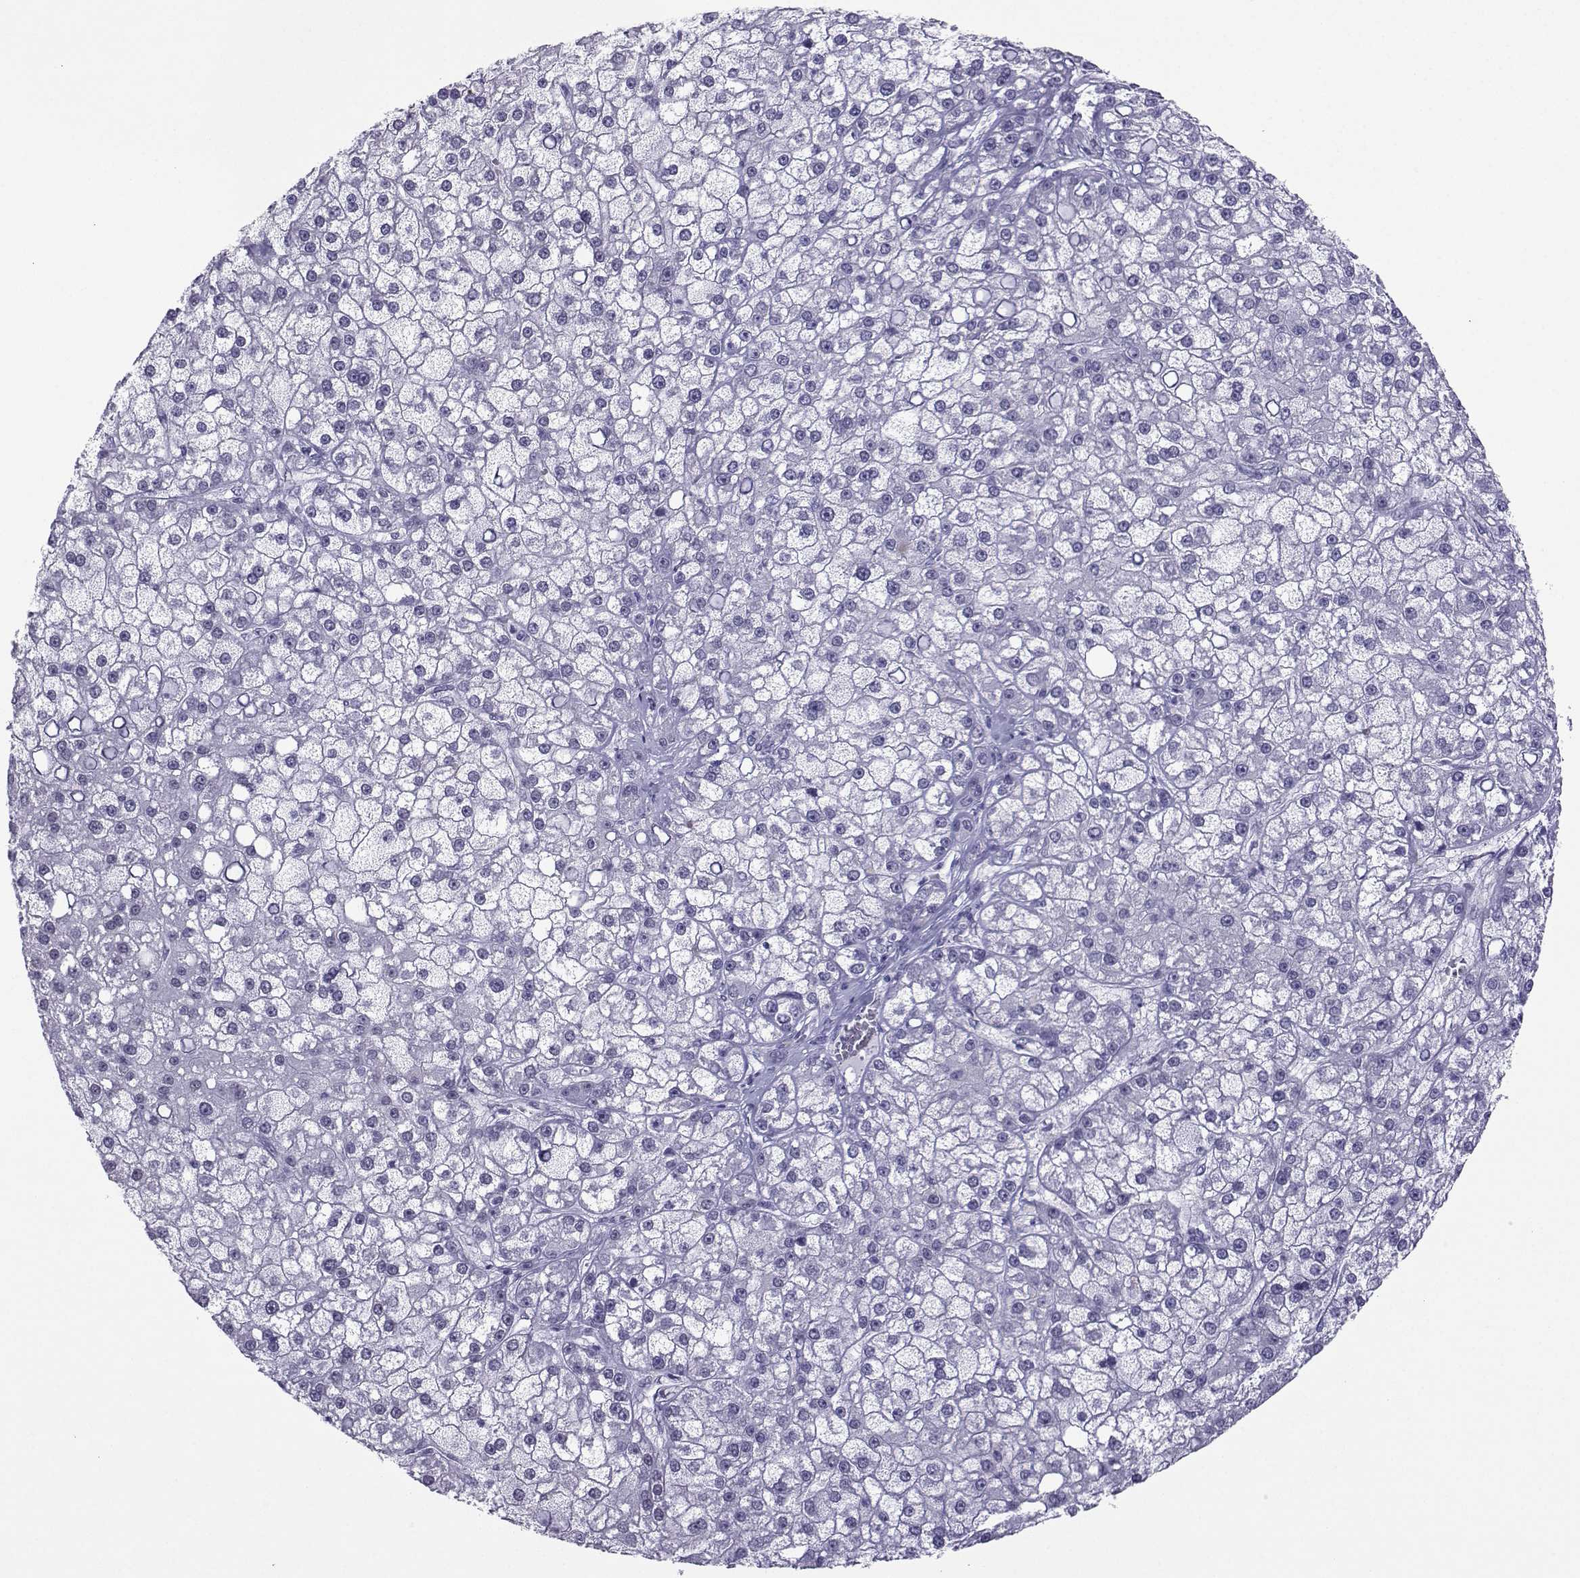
{"staining": {"intensity": "negative", "quantity": "none", "location": "none"}, "tissue": "liver cancer", "cell_type": "Tumor cells", "image_type": "cancer", "snomed": [{"axis": "morphology", "description": "Carcinoma, Hepatocellular, NOS"}, {"axis": "topography", "description": "Liver"}], "caption": "Tumor cells are negative for brown protein staining in liver hepatocellular carcinoma.", "gene": "LORICRIN", "patient": {"sex": "male", "age": 67}}